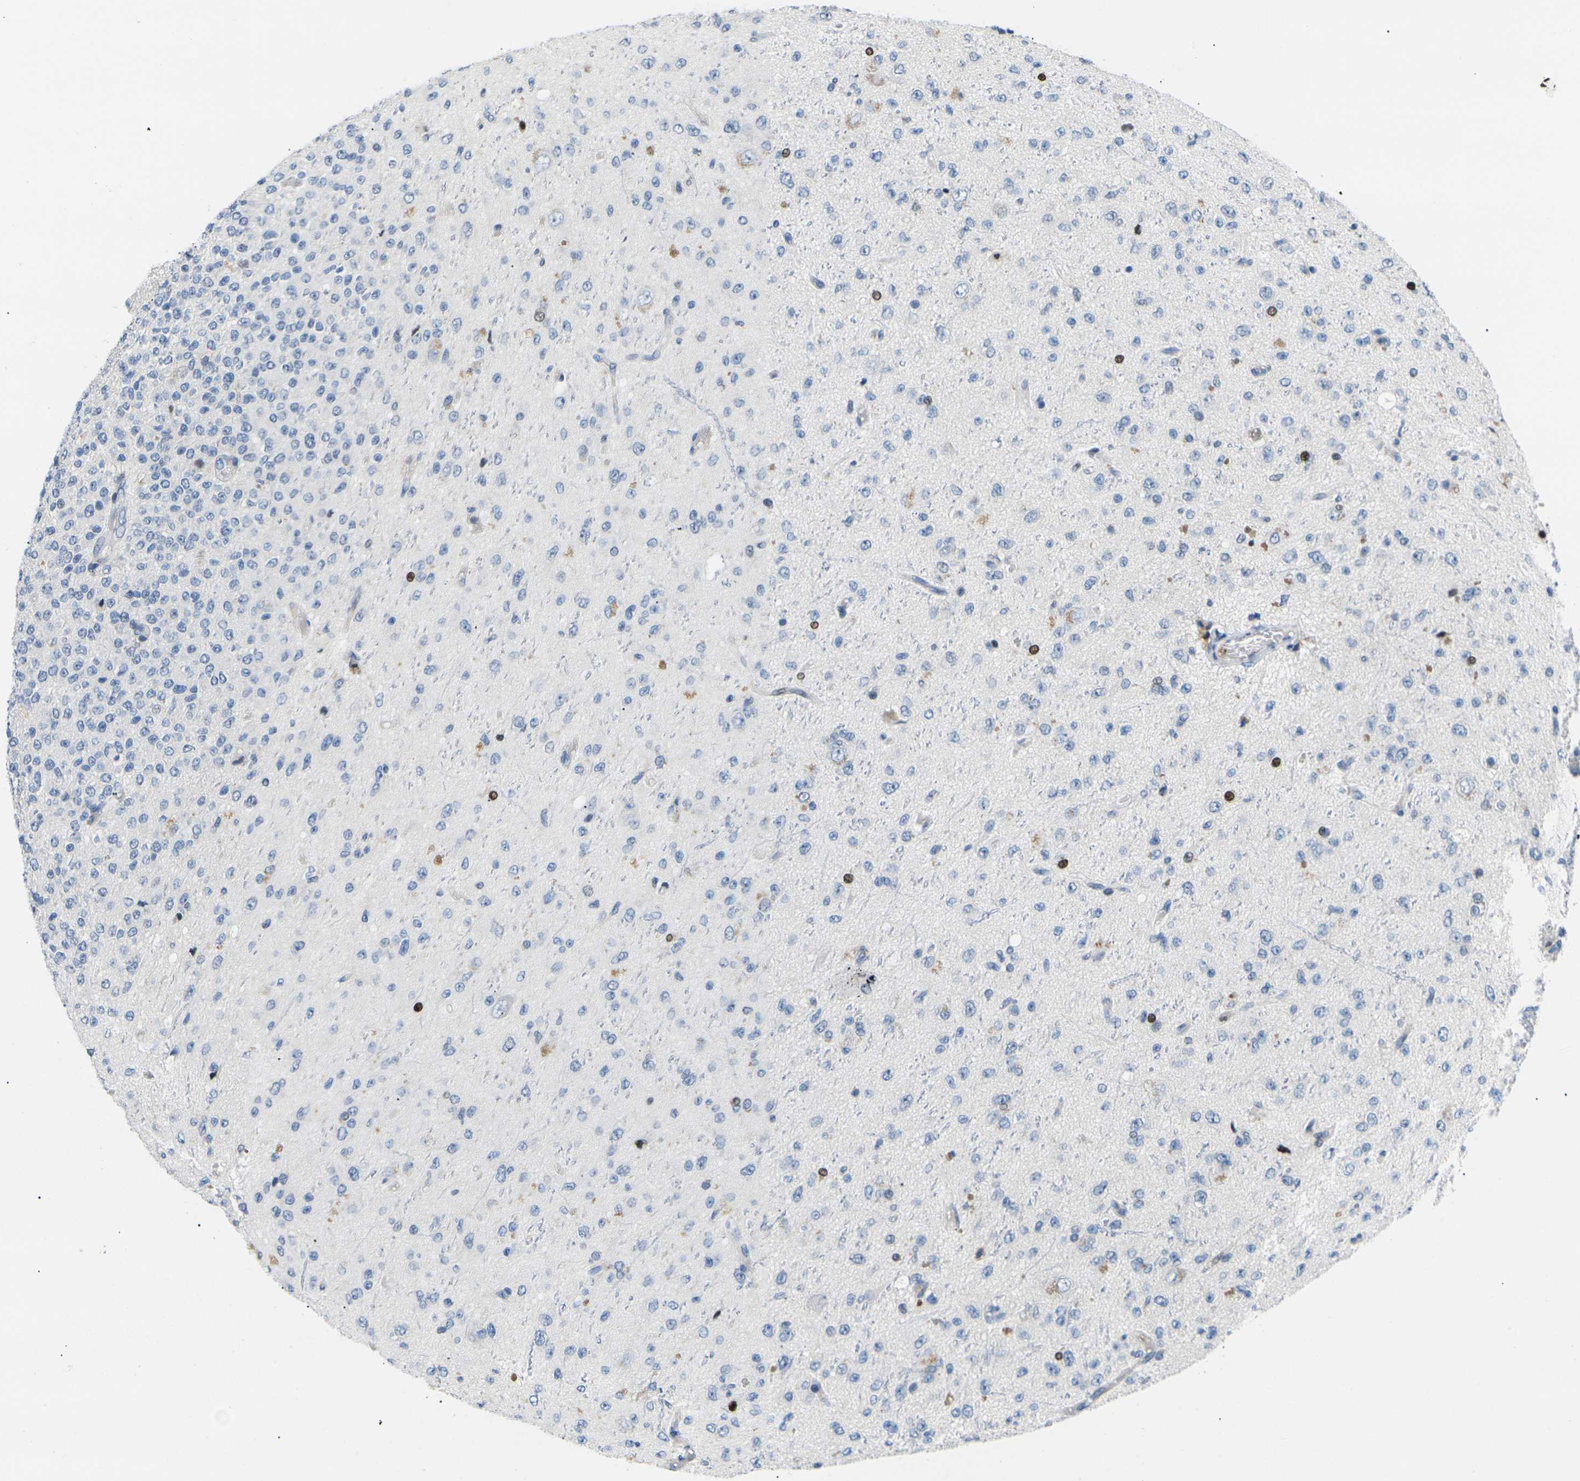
{"staining": {"intensity": "strong", "quantity": "<25%", "location": "nuclear"}, "tissue": "glioma", "cell_type": "Tumor cells", "image_type": "cancer", "snomed": [{"axis": "morphology", "description": "Glioma, malignant, High grade"}, {"axis": "topography", "description": "pancreas cauda"}], "caption": "High-magnification brightfield microscopy of glioma stained with DAB (3,3'-diaminobenzidine) (brown) and counterstained with hematoxylin (blue). tumor cells exhibit strong nuclear expression is appreciated in approximately<25% of cells.", "gene": "RPS6KA3", "patient": {"sex": "male", "age": 60}}